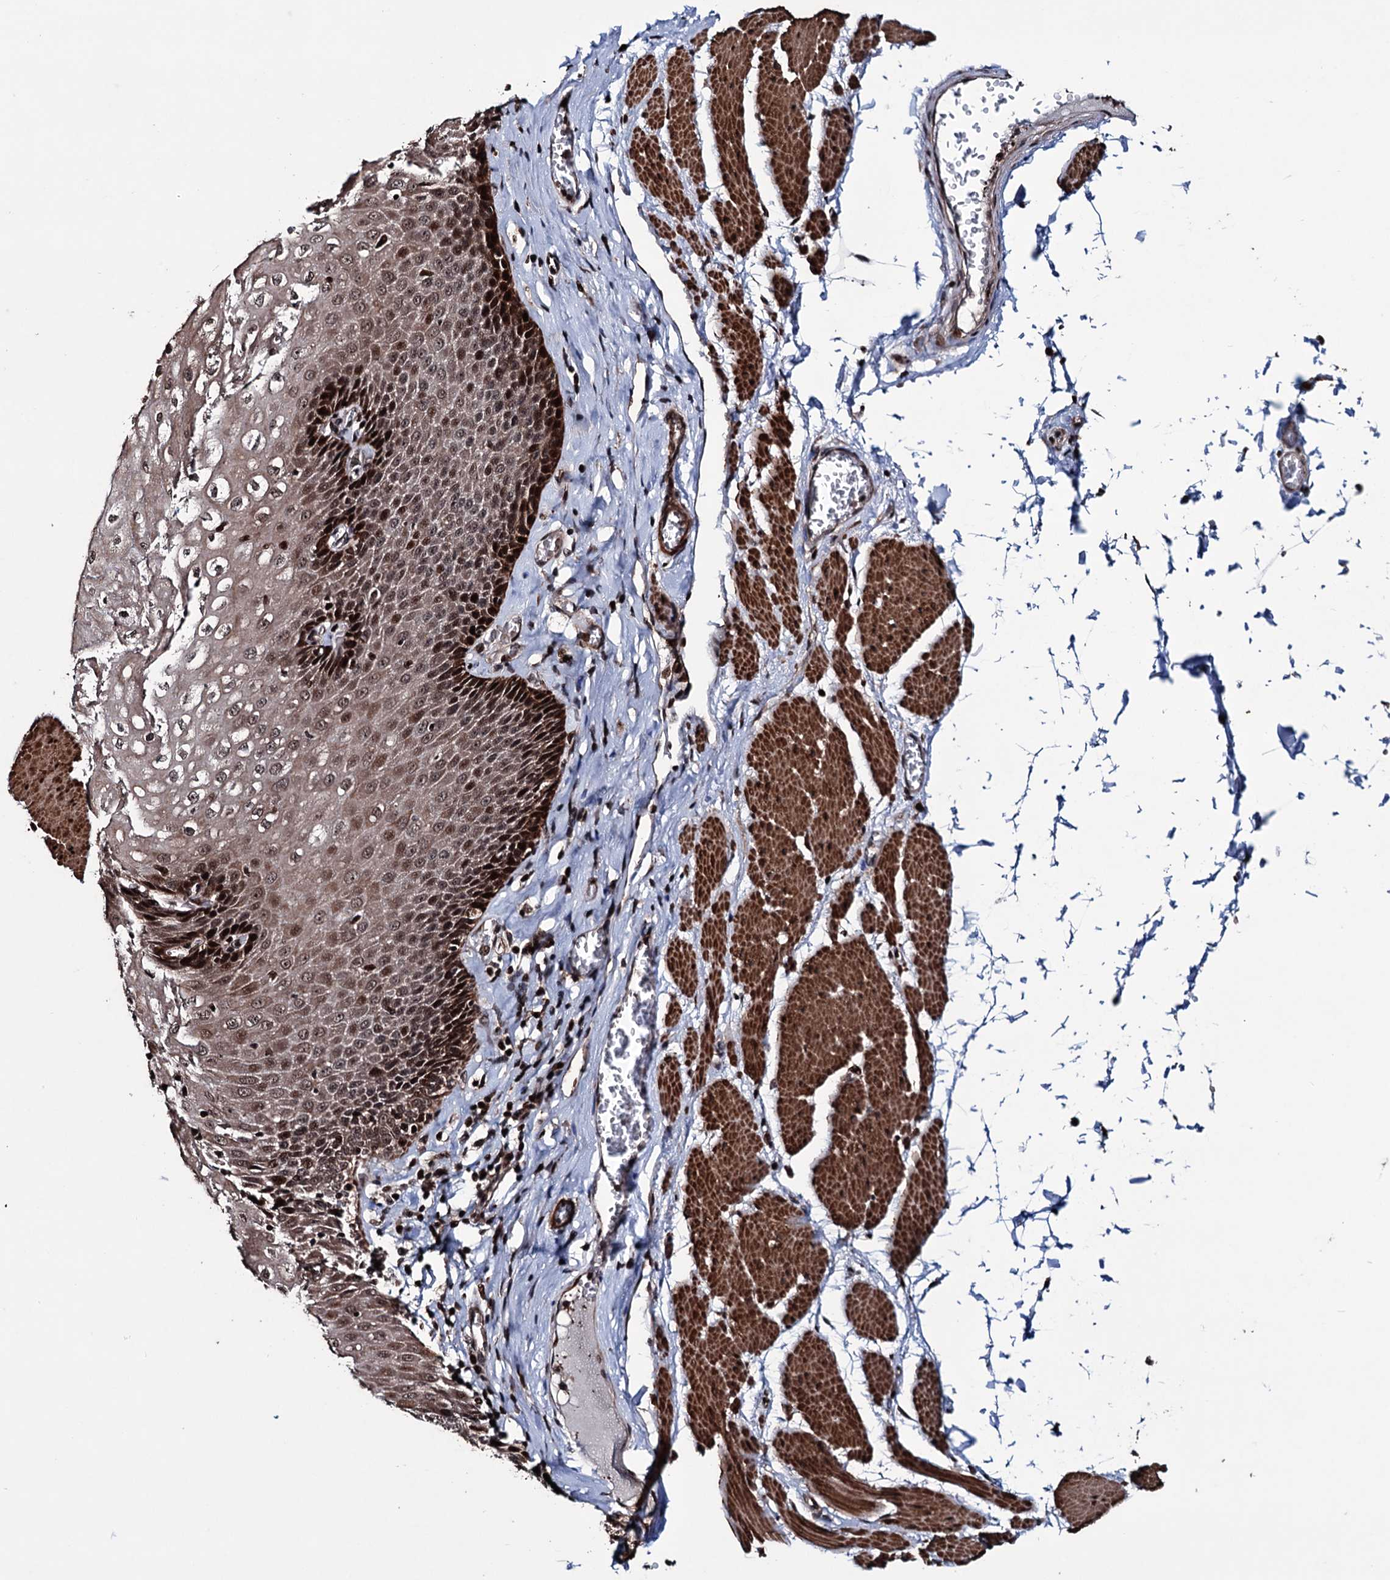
{"staining": {"intensity": "strong", "quantity": ">75%", "location": "cytoplasmic/membranous,nuclear"}, "tissue": "esophagus", "cell_type": "Squamous epithelial cells", "image_type": "normal", "snomed": [{"axis": "morphology", "description": "Normal tissue, NOS"}, {"axis": "topography", "description": "Esophagus"}], "caption": "Immunohistochemical staining of unremarkable human esophagus shows >75% levels of strong cytoplasmic/membranous,nuclear protein staining in approximately >75% of squamous epithelial cells.", "gene": "EYA4", "patient": {"sex": "male", "age": 60}}